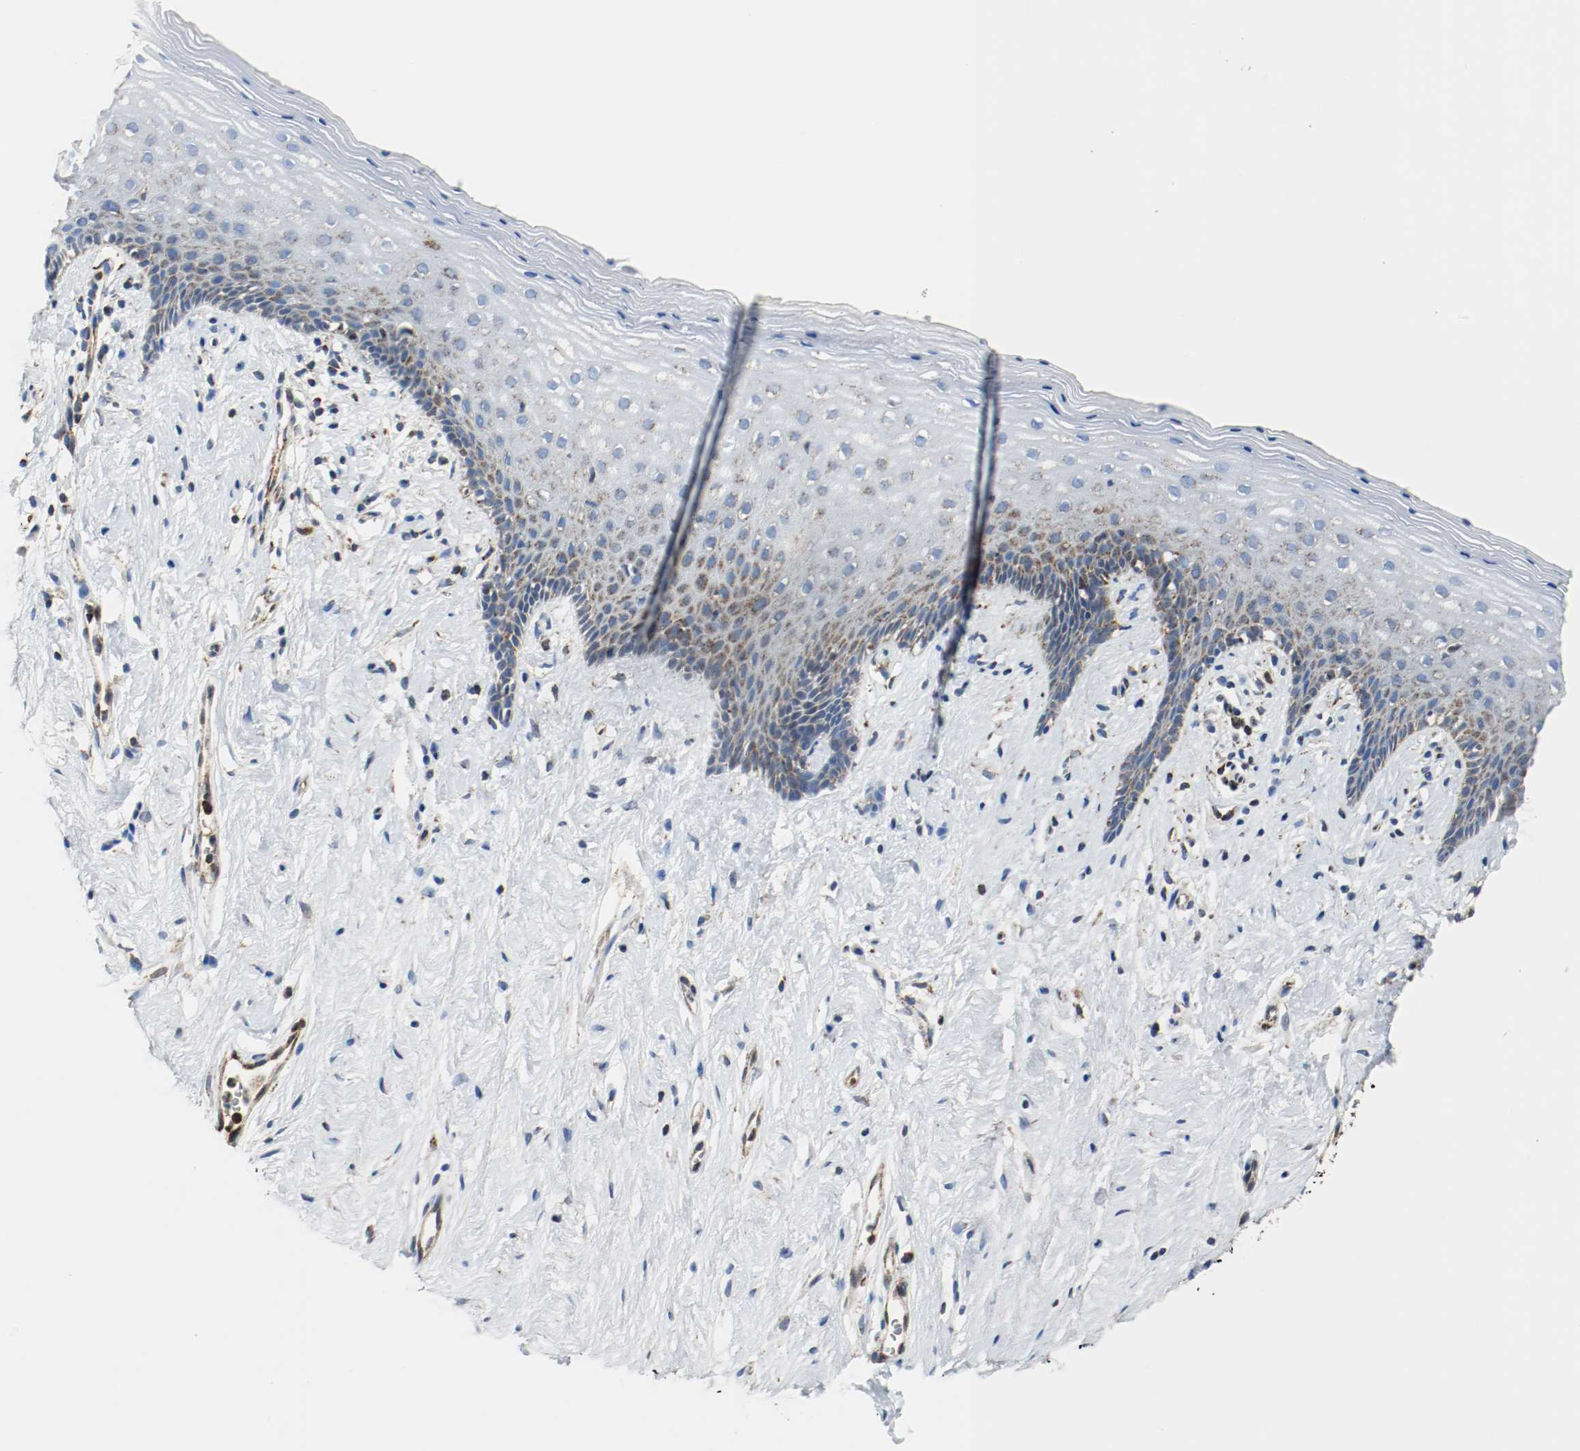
{"staining": {"intensity": "strong", "quantity": "<25%", "location": "cytoplasmic/membranous"}, "tissue": "vagina", "cell_type": "Squamous epithelial cells", "image_type": "normal", "snomed": [{"axis": "morphology", "description": "Normal tissue, NOS"}, {"axis": "topography", "description": "Vagina"}], "caption": "A photomicrograph of human vagina stained for a protein reveals strong cytoplasmic/membranous brown staining in squamous epithelial cells. (IHC, brightfield microscopy, high magnification).", "gene": "TXNRD1", "patient": {"sex": "female", "age": 44}}